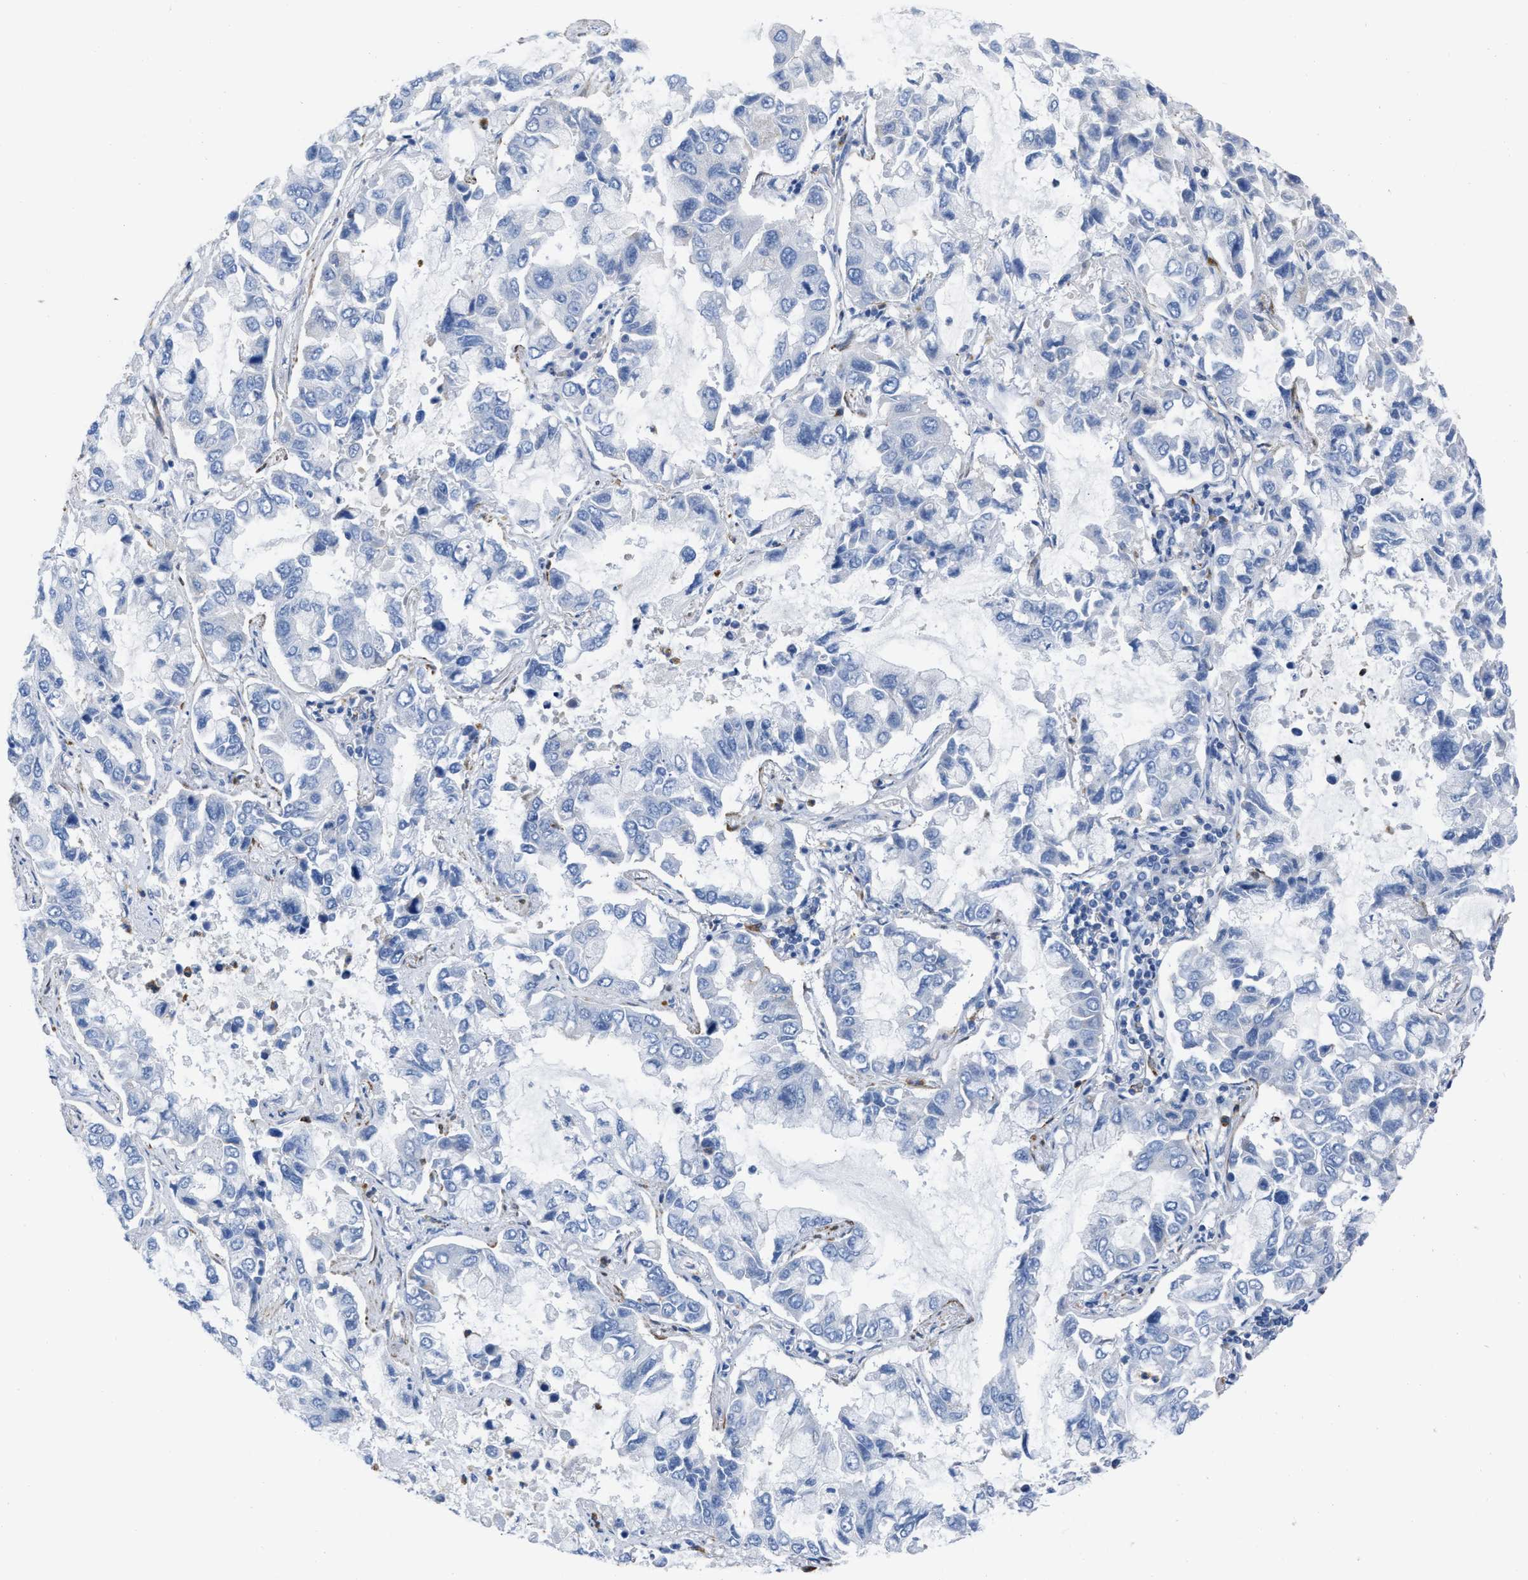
{"staining": {"intensity": "negative", "quantity": "none", "location": "none"}, "tissue": "lung cancer", "cell_type": "Tumor cells", "image_type": "cancer", "snomed": [{"axis": "morphology", "description": "Adenocarcinoma, NOS"}, {"axis": "topography", "description": "Lung"}], "caption": "The image reveals no staining of tumor cells in adenocarcinoma (lung).", "gene": "PRMT2", "patient": {"sex": "male", "age": 64}}